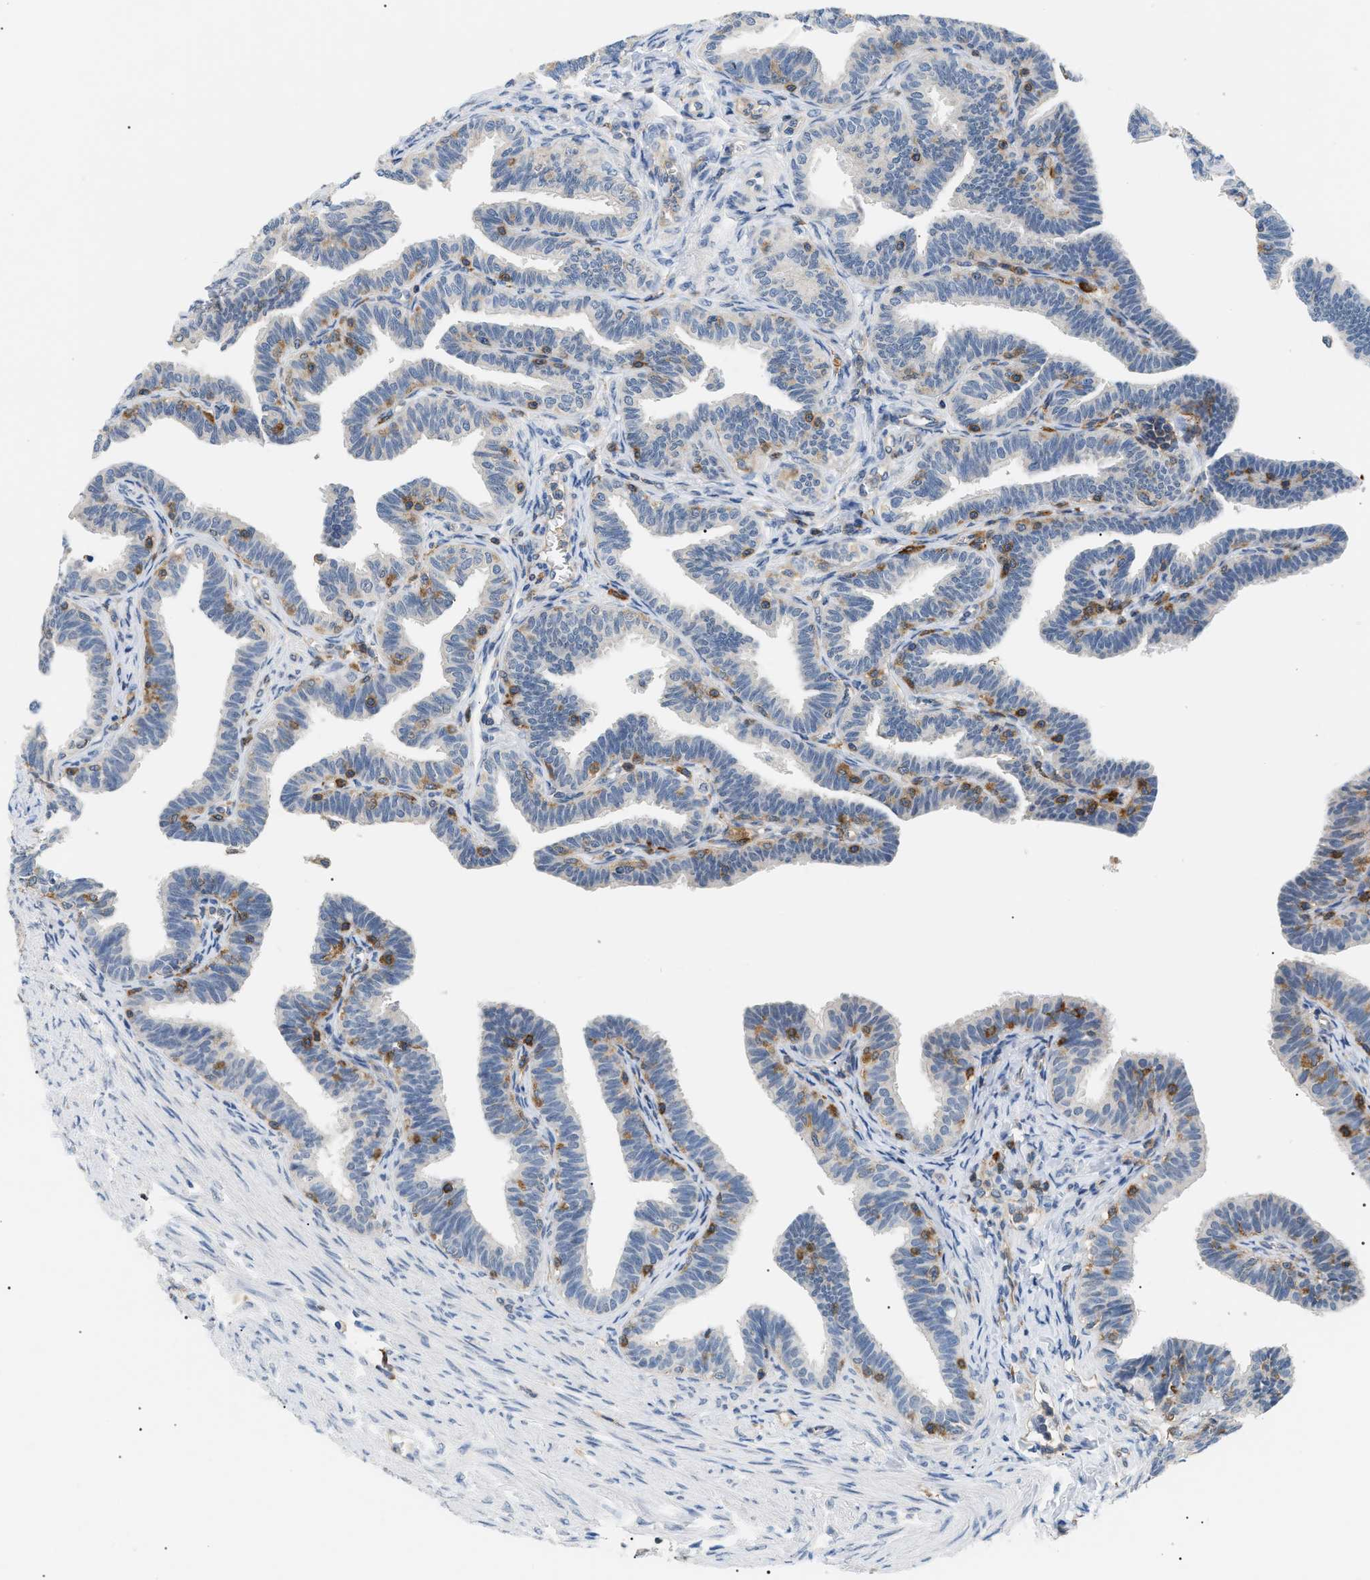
{"staining": {"intensity": "negative", "quantity": "none", "location": "none"}, "tissue": "fallopian tube", "cell_type": "Glandular cells", "image_type": "normal", "snomed": [{"axis": "morphology", "description": "Normal tissue, NOS"}, {"axis": "topography", "description": "Fallopian tube"}, {"axis": "topography", "description": "Ovary"}], "caption": "Normal fallopian tube was stained to show a protein in brown. There is no significant staining in glandular cells. Nuclei are stained in blue.", "gene": "INPP5D", "patient": {"sex": "female", "age": 23}}